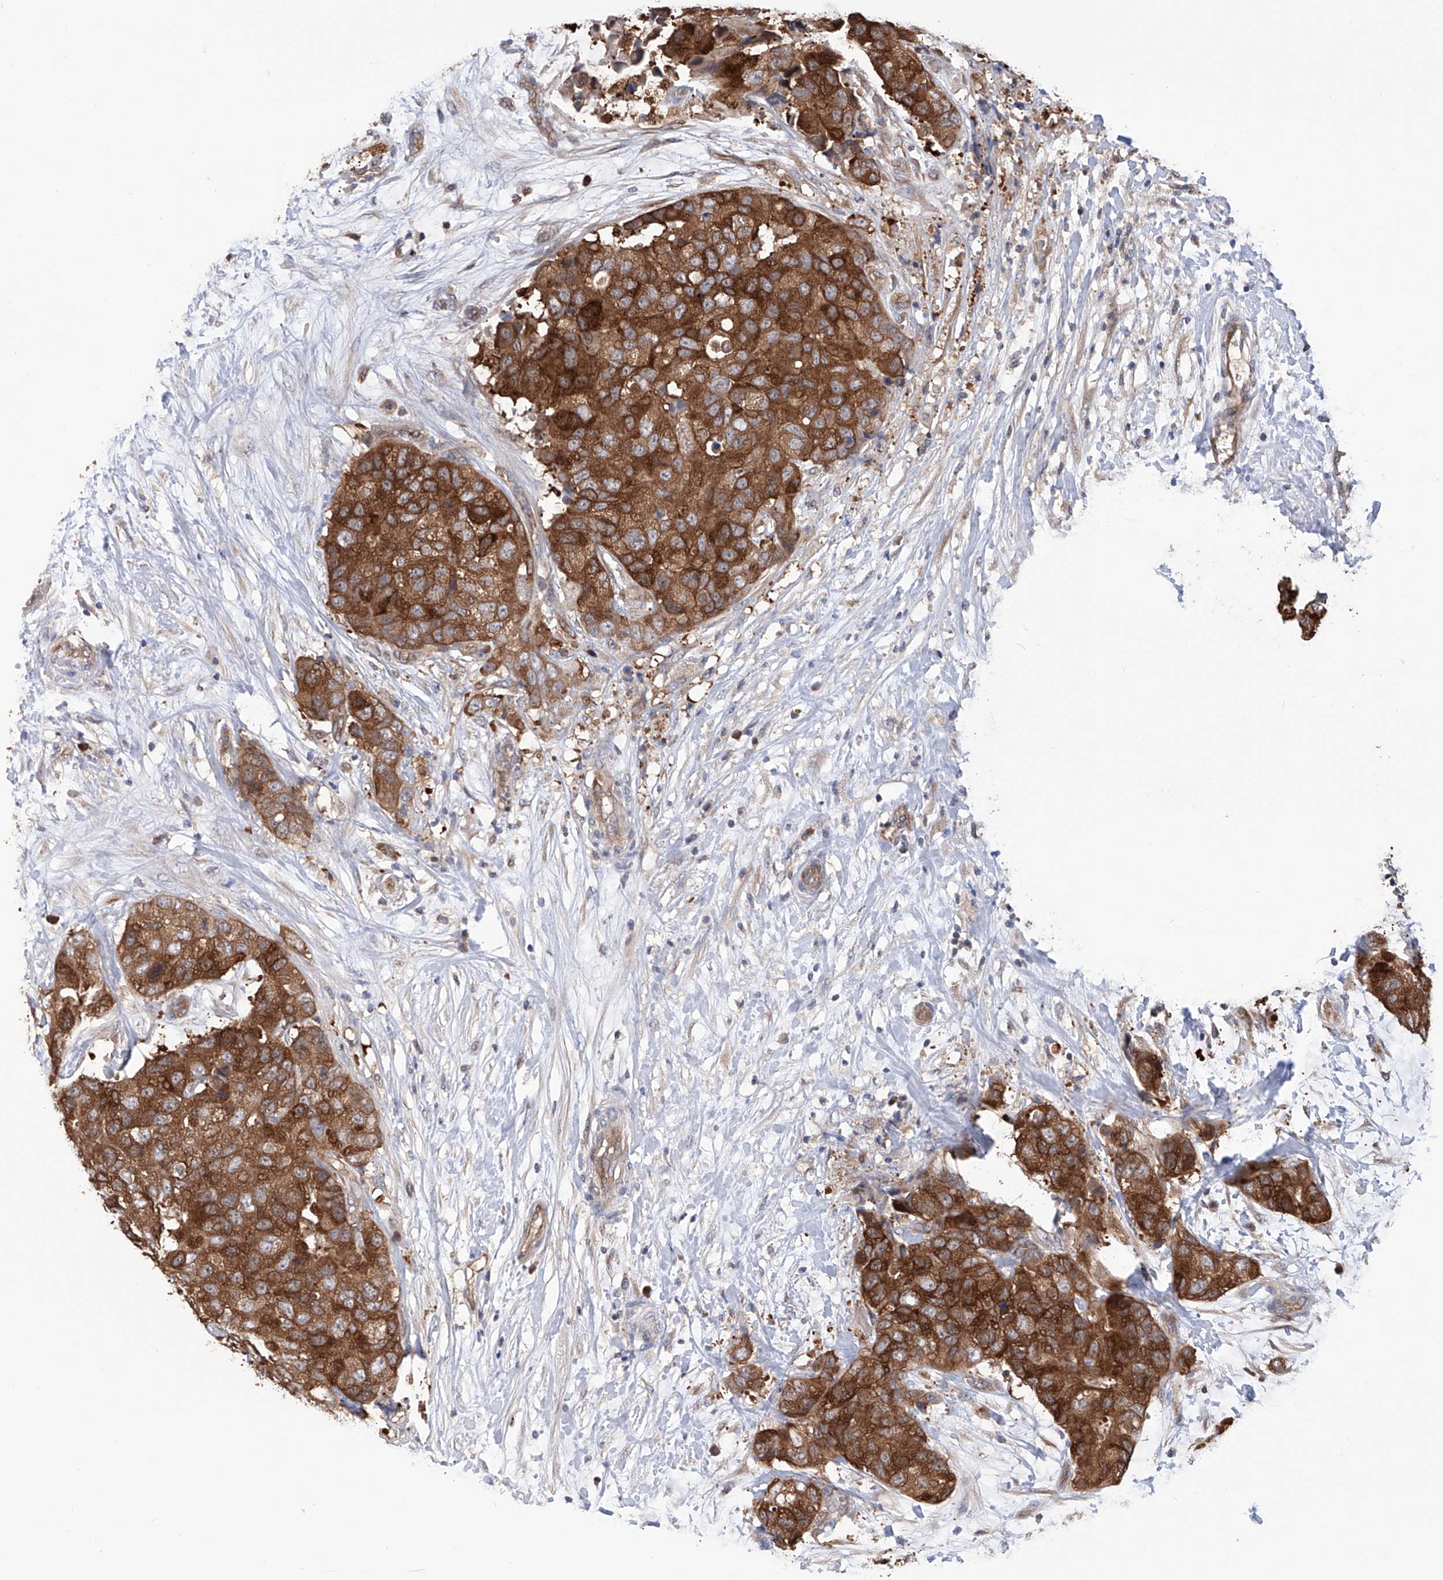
{"staining": {"intensity": "strong", "quantity": ">75%", "location": "cytoplasmic/membranous"}, "tissue": "breast cancer", "cell_type": "Tumor cells", "image_type": "cancer", "snomed": [{"axis": "morphology", "description": "Duct carcinoma"}, {"axis": "topography", "description": "Breast"}], "caption": "This is an image of immunohistochemistry (IHC) staining of breast cancer, which shows strong expression in the cytoplasmic/membranous of tumor cells.", "gene": "NUDT17", "patient": {"sex": "female", "age": 62}}